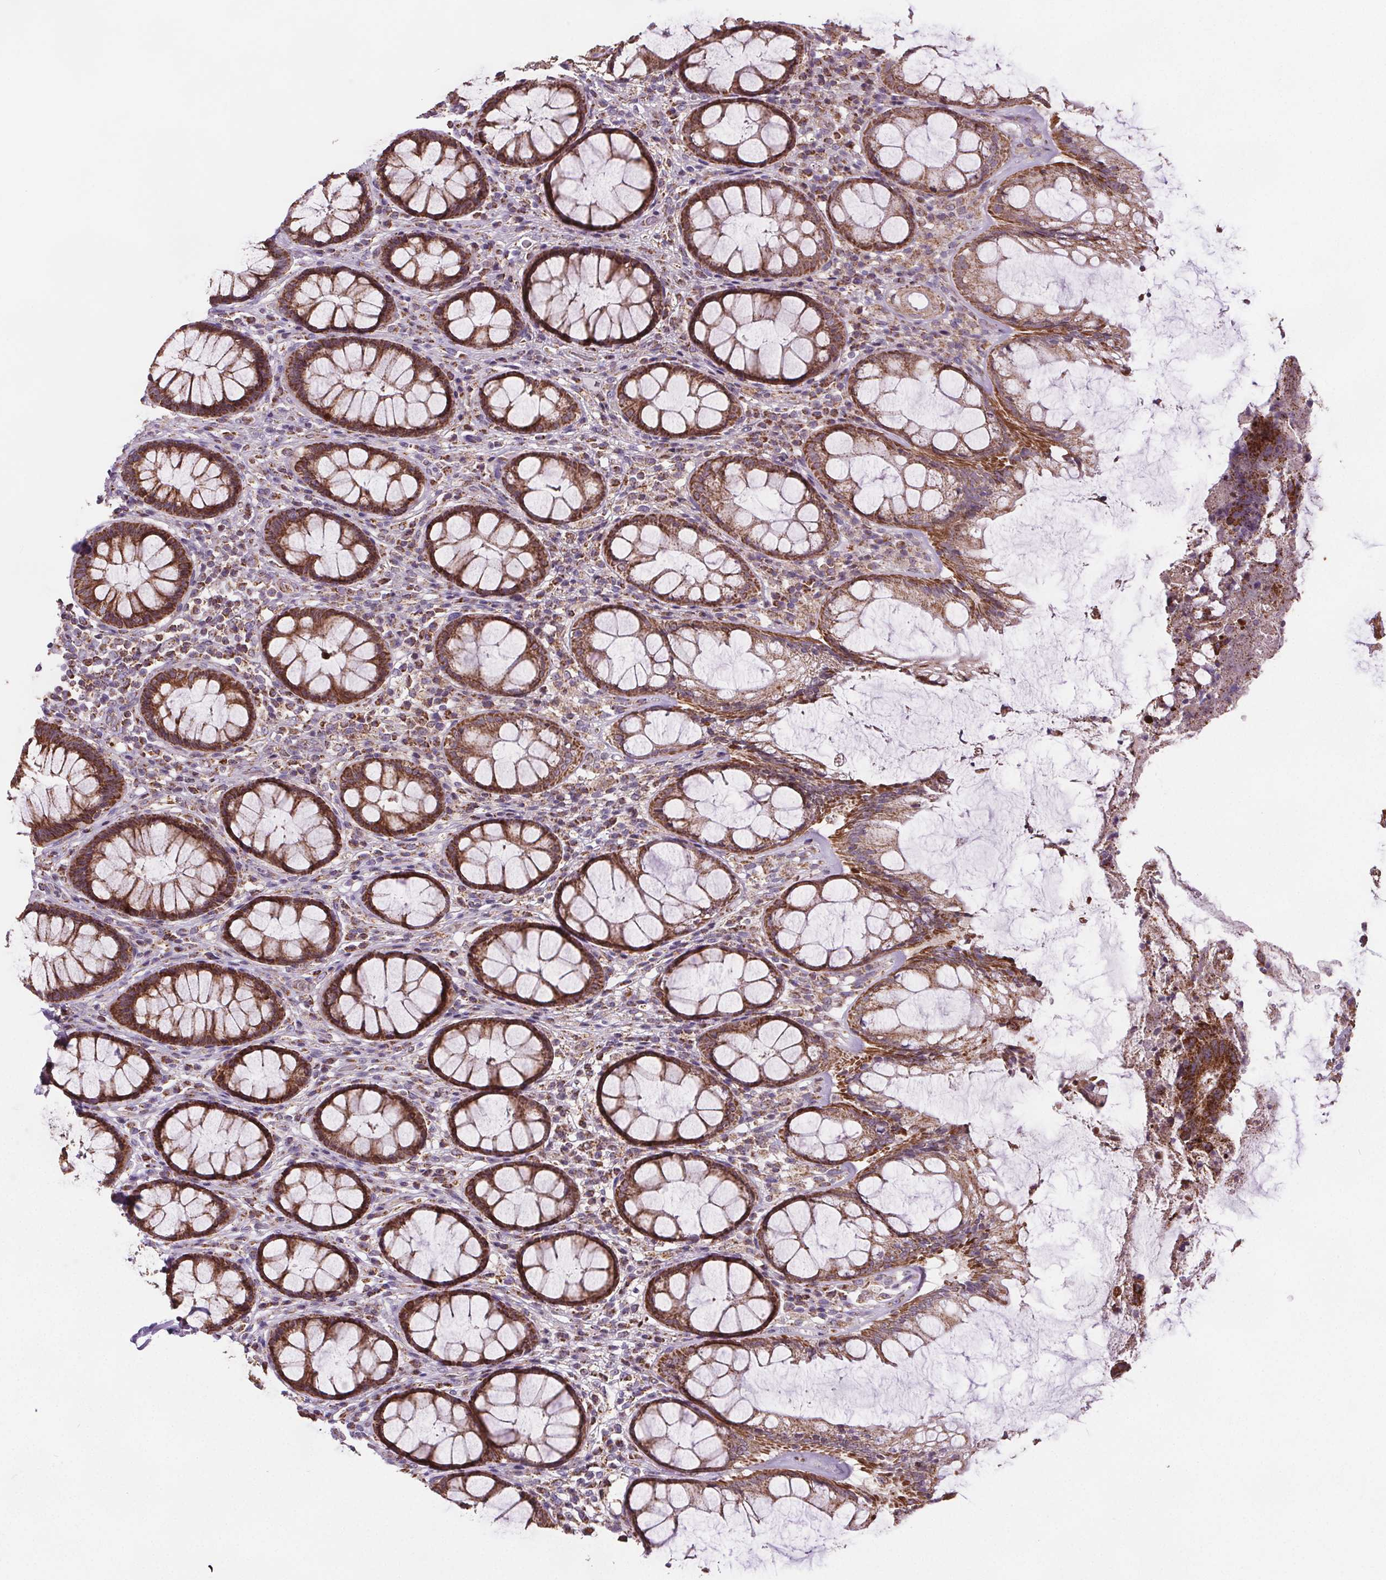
{"staining": {"intensity": "strong", "quantity": ">75%", "location": "cytoplasmic/membranous"}, "tissue": "rectum", "cell_type": "Glandular cells", "image_type": "normal", "snomed": [{"axis": "morphology", "description": "Normal tissue, NOS"}, {"axis": "topography", "description": "Rectum"}], "caption": "Immunohistochemical staining of benign human rectum shows high levels of strong cytoplasmic/membranous expression in approximately >75% of glandular cells. (DAB IHC with brightfield microscopy, high magnification).", "gene": "SUCLA2", "patient": {"sex": "male", "age": 72}}